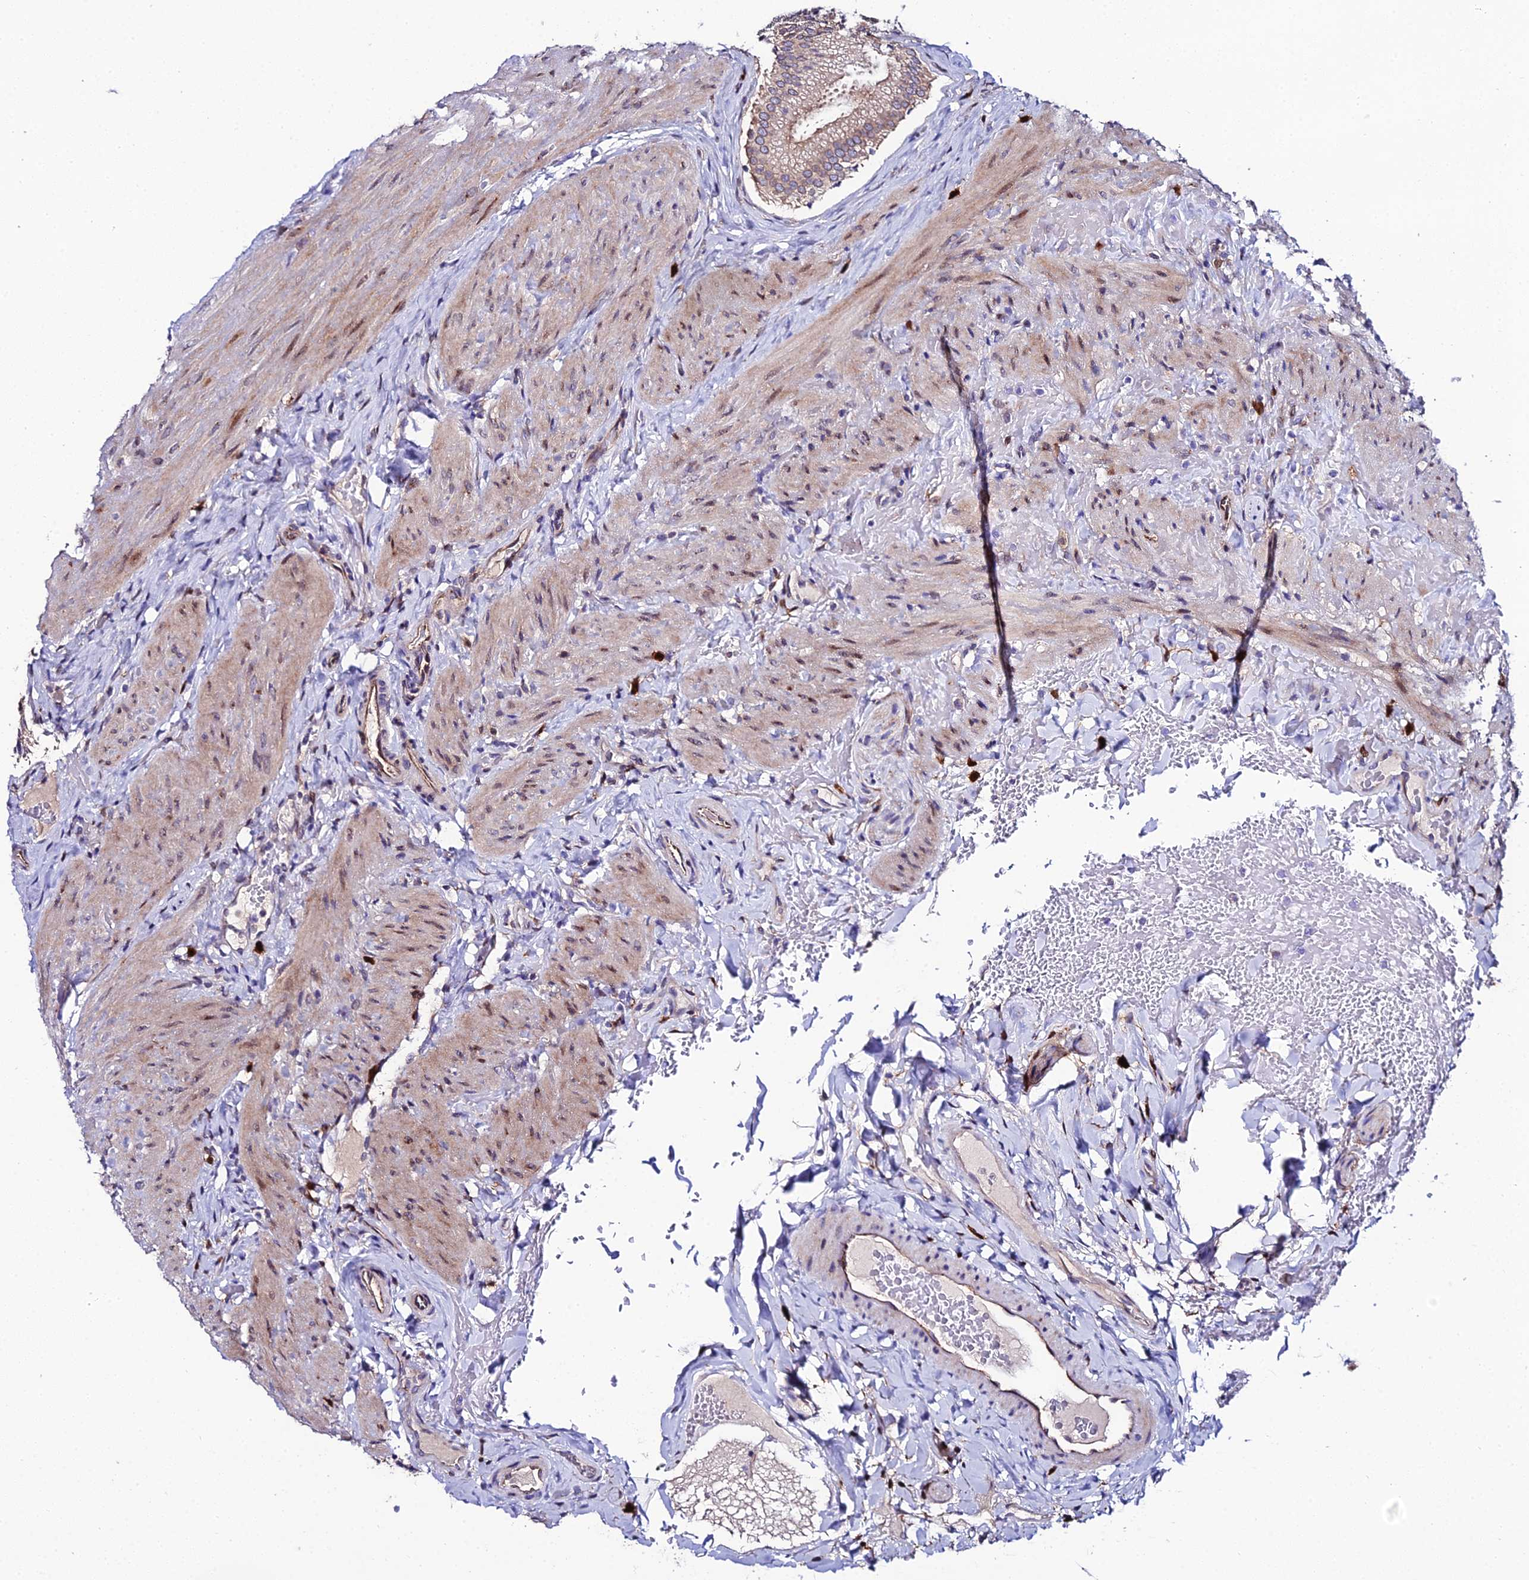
{"staining": {"intensity": "moderate", "quantity": "<25%", "location": "cytoplasmic/membranous,nuclear"}, "tissue": "gallbladder", "cell_type": "Glandular cells", "image_type": "normal", "snomed": [{"axis": "morphology", "description": "Normal tissue, NOS"}, {"axis": "topography", "description": "Gallbladder"}], "caption": "Immunohistochemical staining of unremarkable human gallbladder reveals <25% levels of moderate cytoplasmic/membranous,nuclear protein expression in about <25% of glandular cells.", "gene": "DDX19A", "patient": {"sex": "female", "age": 30}}